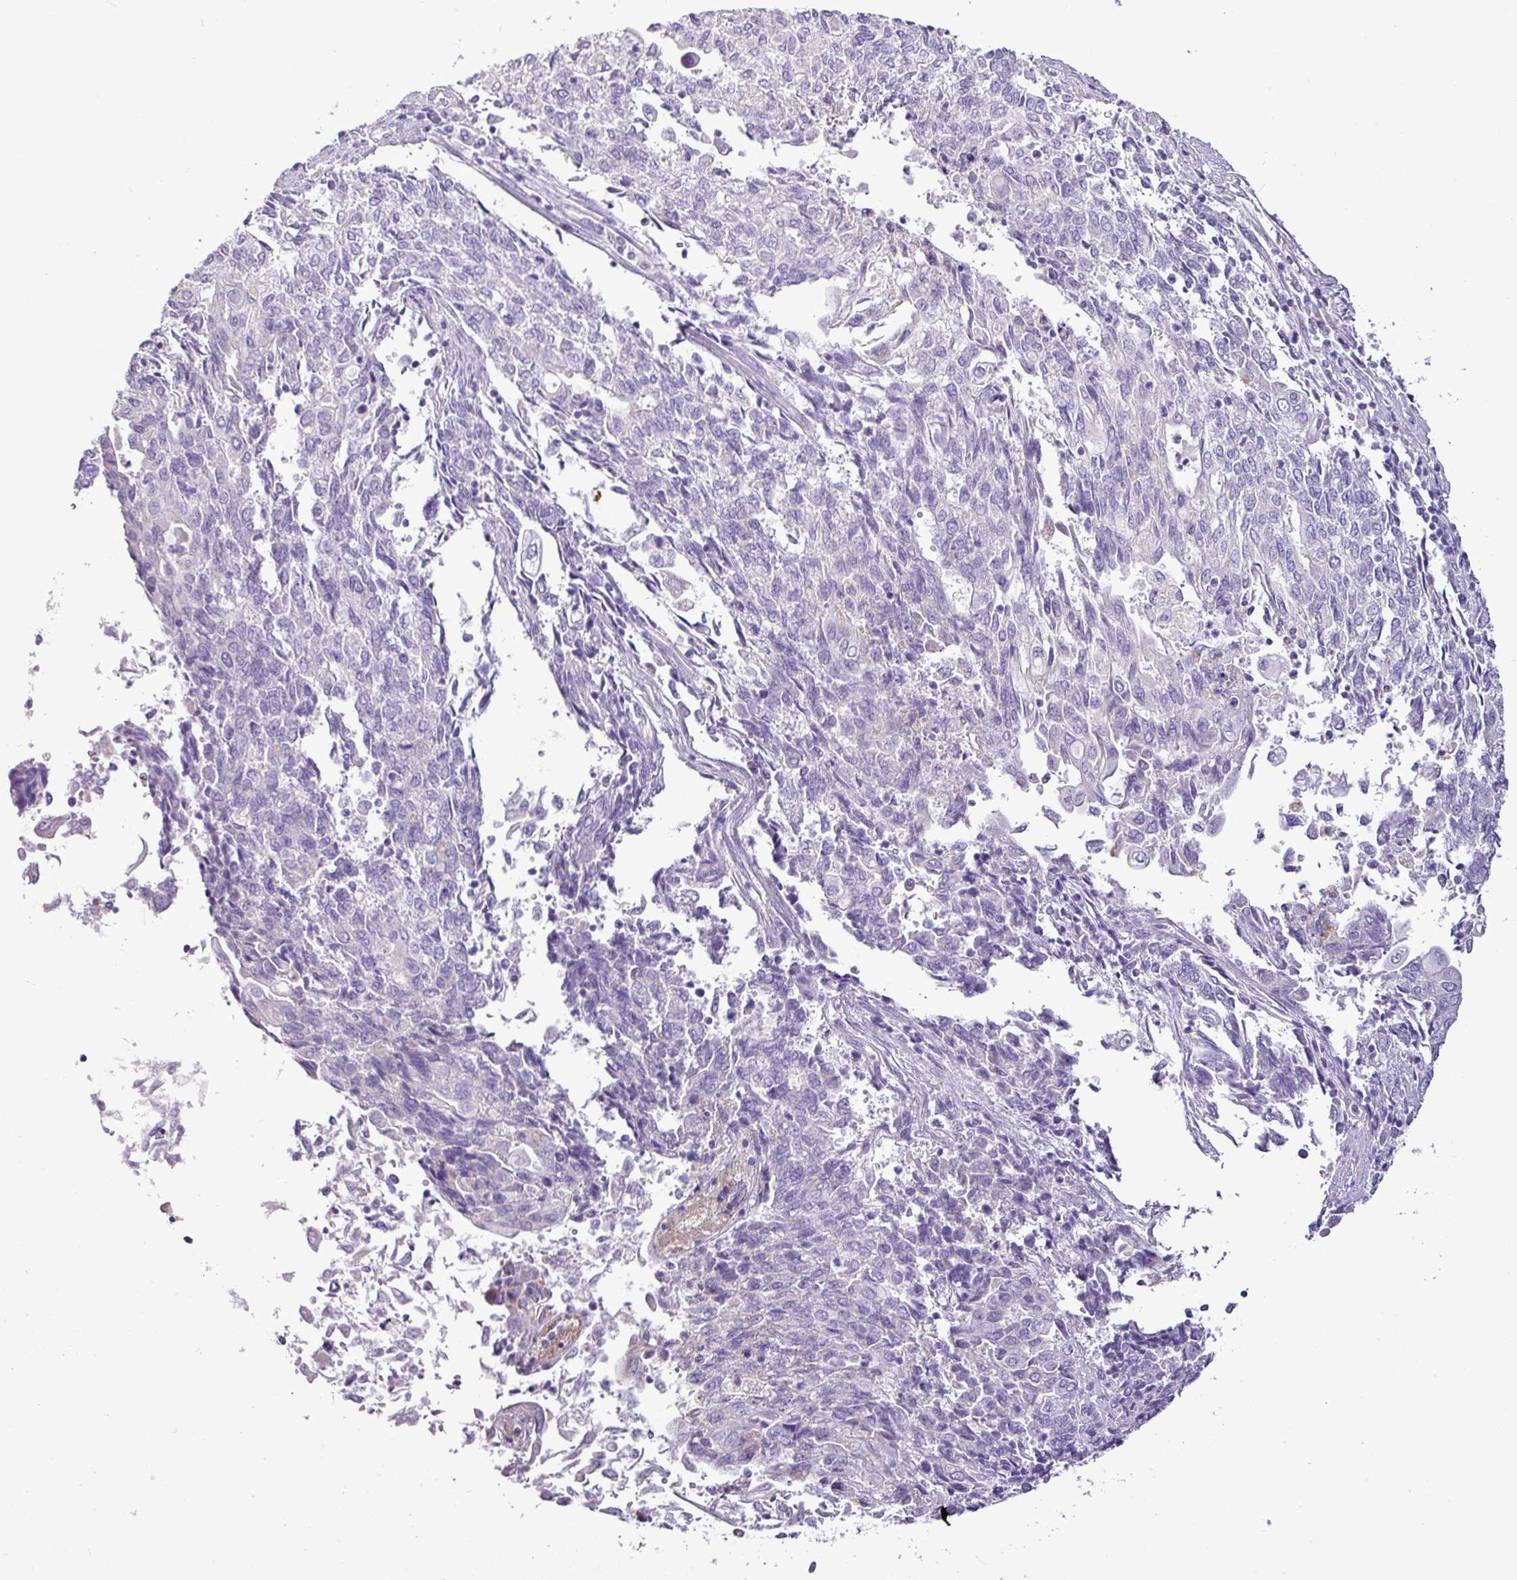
{"staining": {"intensity": "negative", "quantity": "none", "location": "none"}, "tissue": "endometrial cancer", "cell_type": "Tumor cells", "image_type": "cancer", "snomed": [{"axis": "morphology", "description": "Adenocarcinoma, NOS"}, {"axis": "topography", "description": "Endometrium"}], "caption": "This is a histopathology image of immunohistochemistry (IHC) staining of endometrial cancer, which shows no staining in tumor cells.", "gene": "PGAP4", "patient": {"sex": "female", "age": 54}}